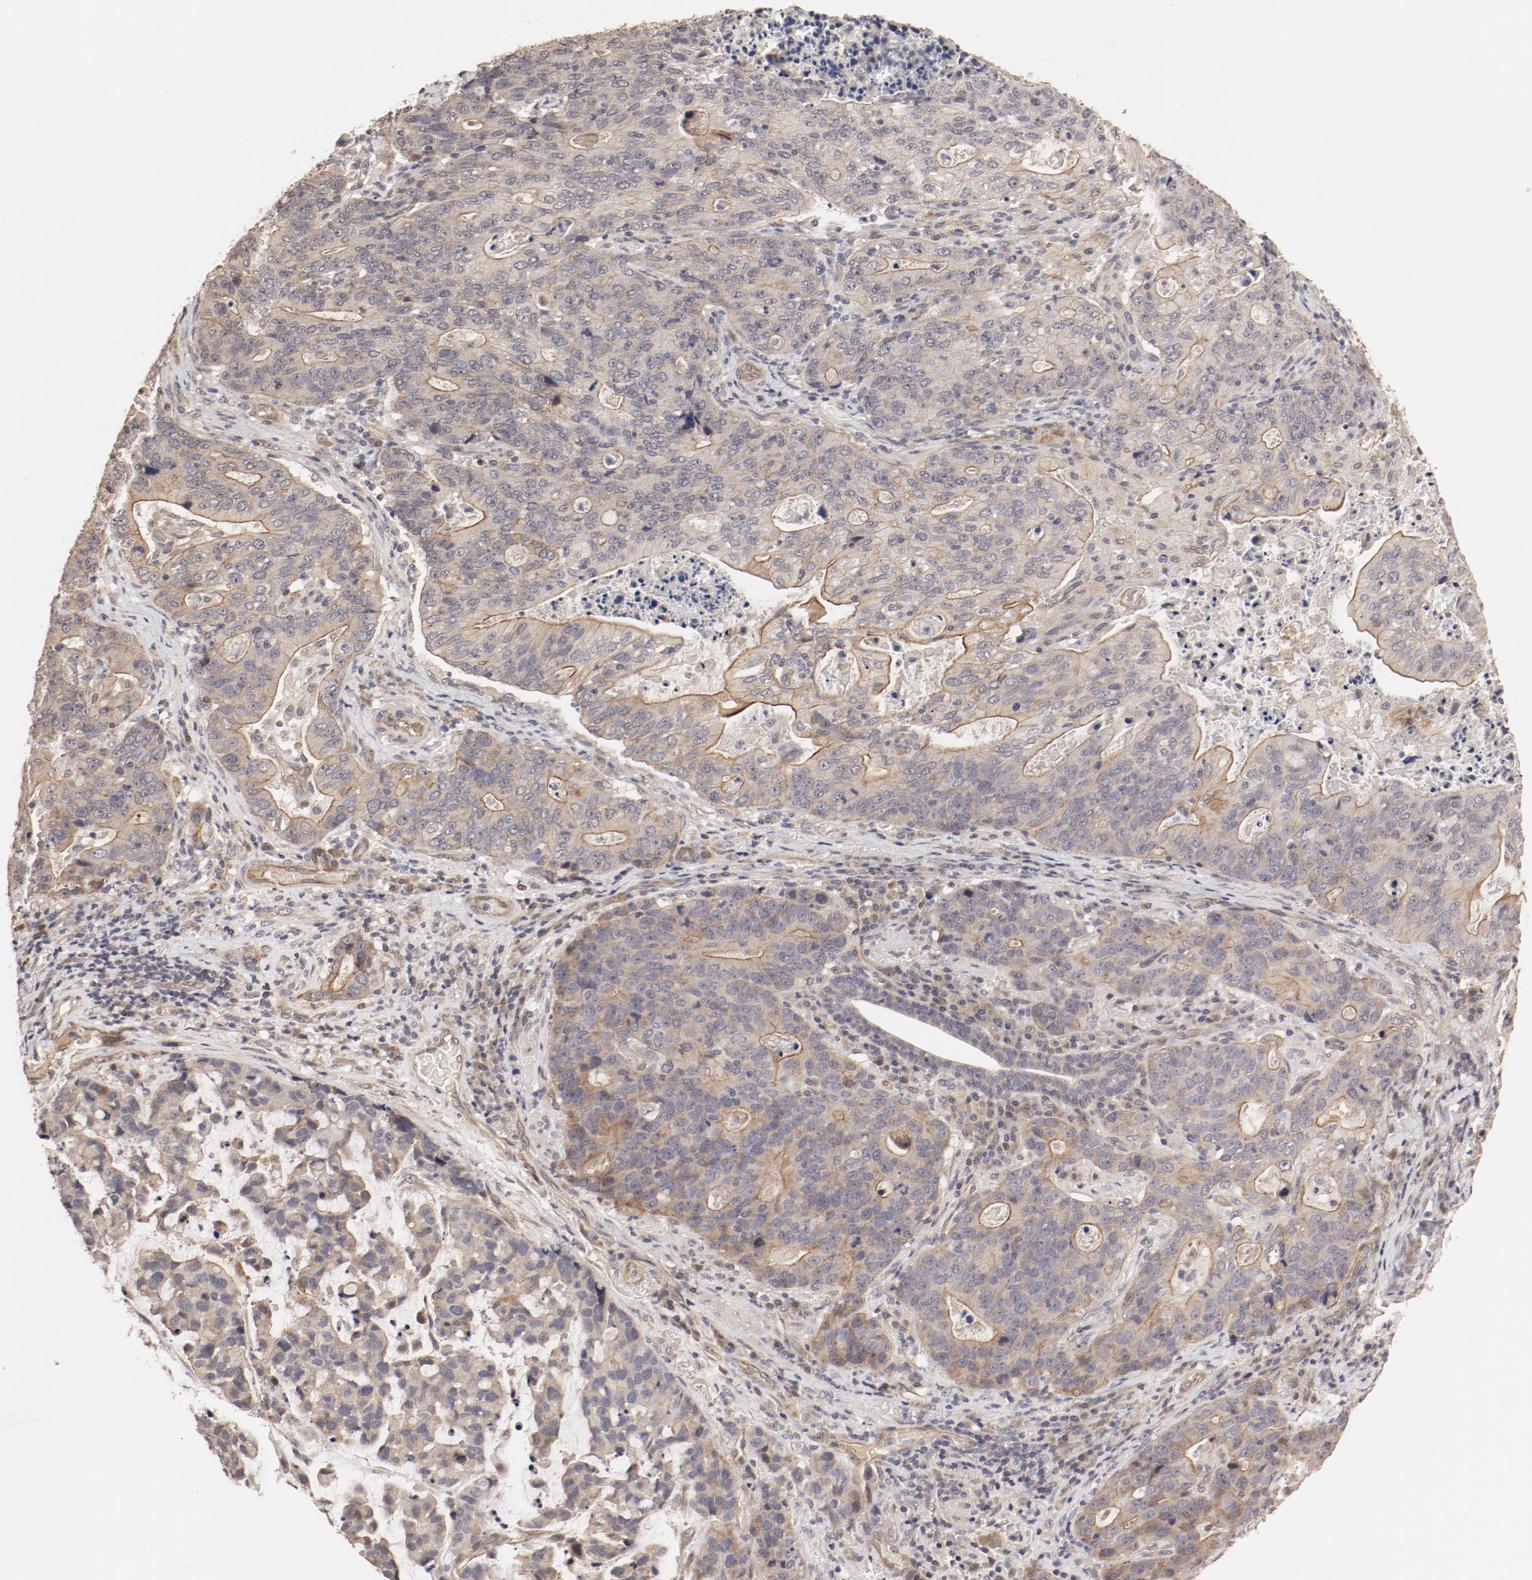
{"staining": {"intensity": "moderate", "quantity": ">75%", "location": "cytoplasmic/membranous"}, "tissue": "stomach cancer", "cell_type": "Tumor cells", "image_type": "cancer", "snomed": [{"axis": "morphology", "description": "Adenocarcinoma, NOS"}, {"axis": "topography", "description": "Esophagus"}, {"axis": "topography", "description": "Stomach"}], "caption": "Immunohistochemistry (IHC) image of human adenocarcinoma (stomach) stained for a protein (brown), which exhibits medium levels of moderate cytoplasmic/membranous expression in about >75% of tumor cells.", "gene": "IL3RA", "patient": {"sex": "male", "age": 74}}